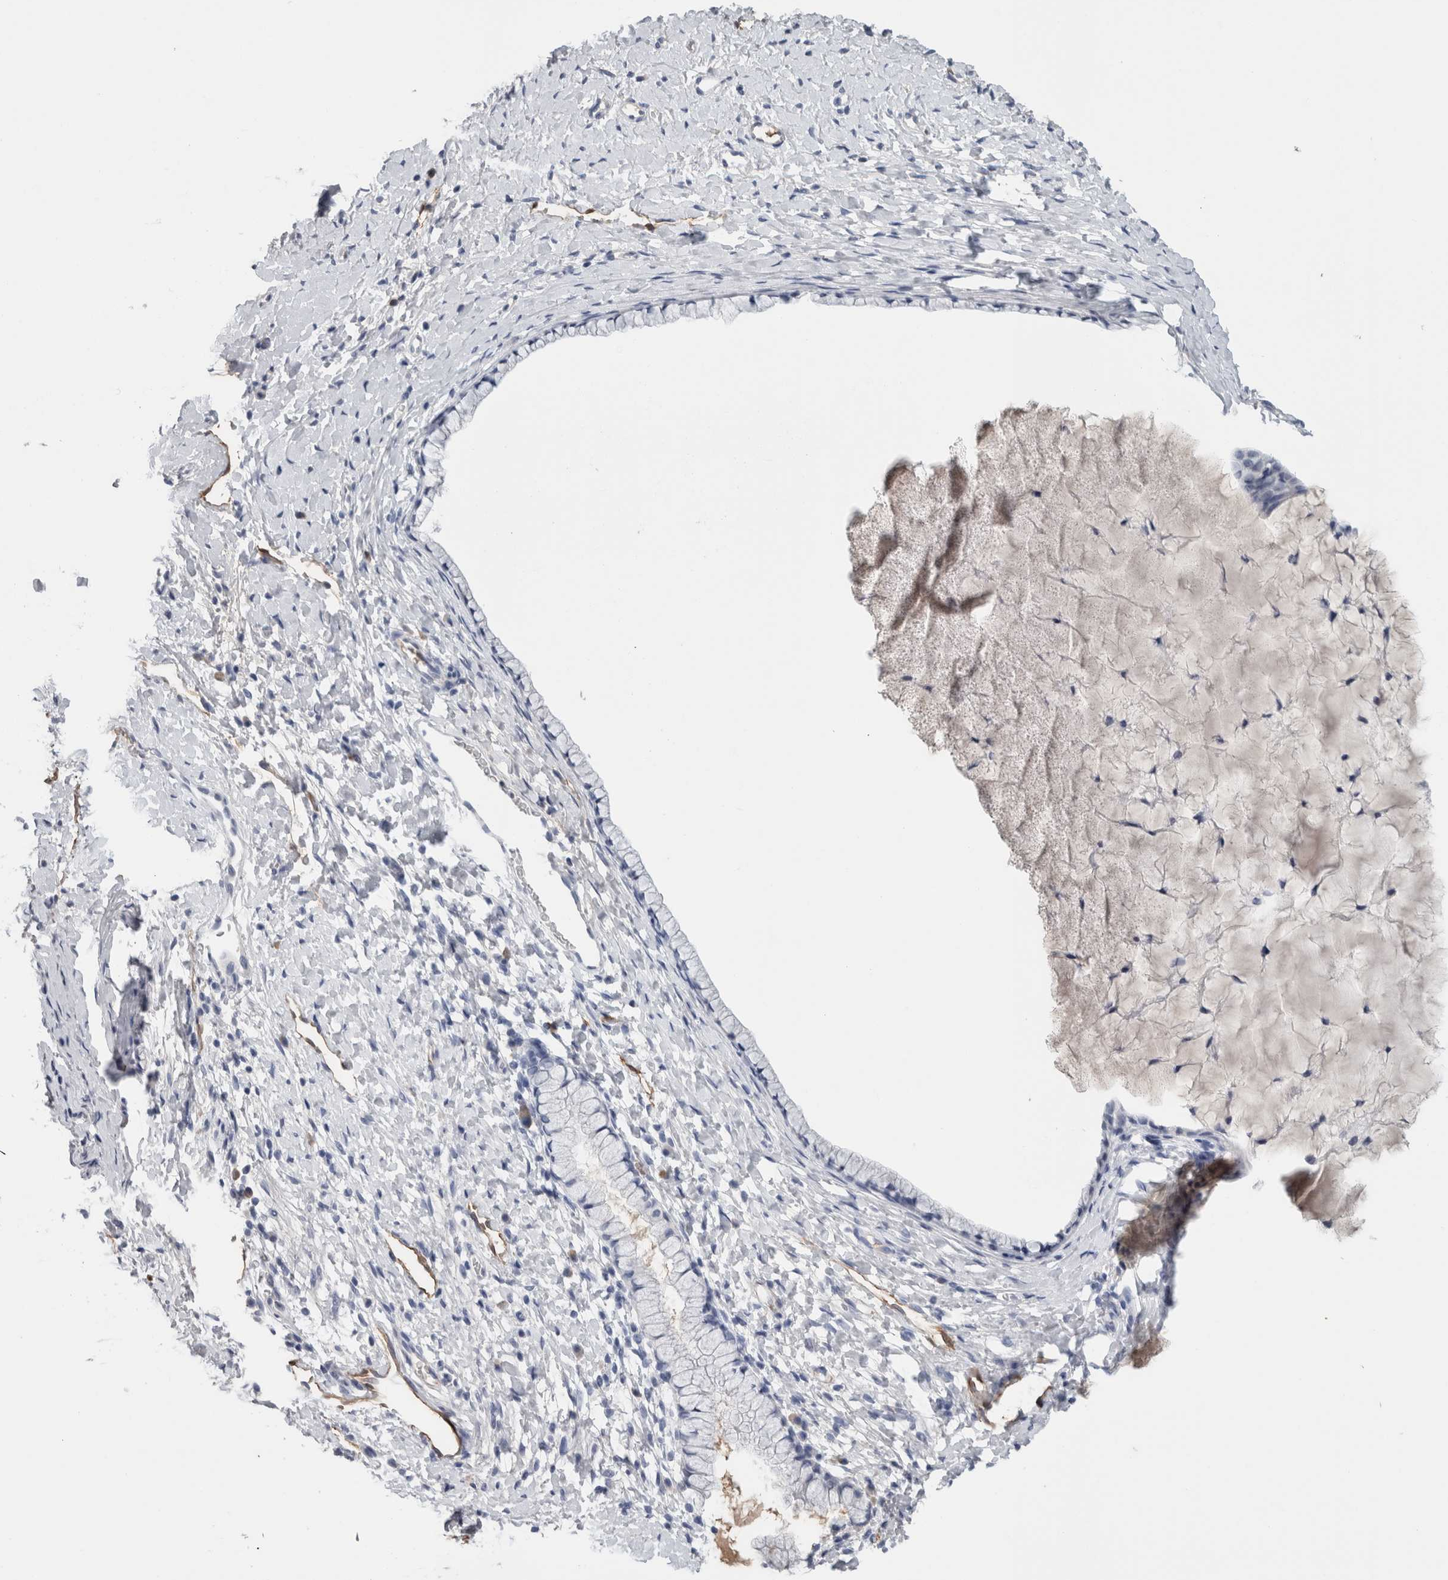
{"staining": {"intensity": "negative", "quantity": "none", "location": "none"}, "tissue": "cervix", "cell_type": "Glandular cells", "image_type": "normal", "snomed": [{"axis": "morphology", "description": "Normal tissue, NOS"}, {"axis": "topography", "description": "Cervix"}], "caption": "Glandular cells show no significant positivity in unremarkable cervix.", "gene": "FABP4", "patient": {"sex": "female", "age": 72}}